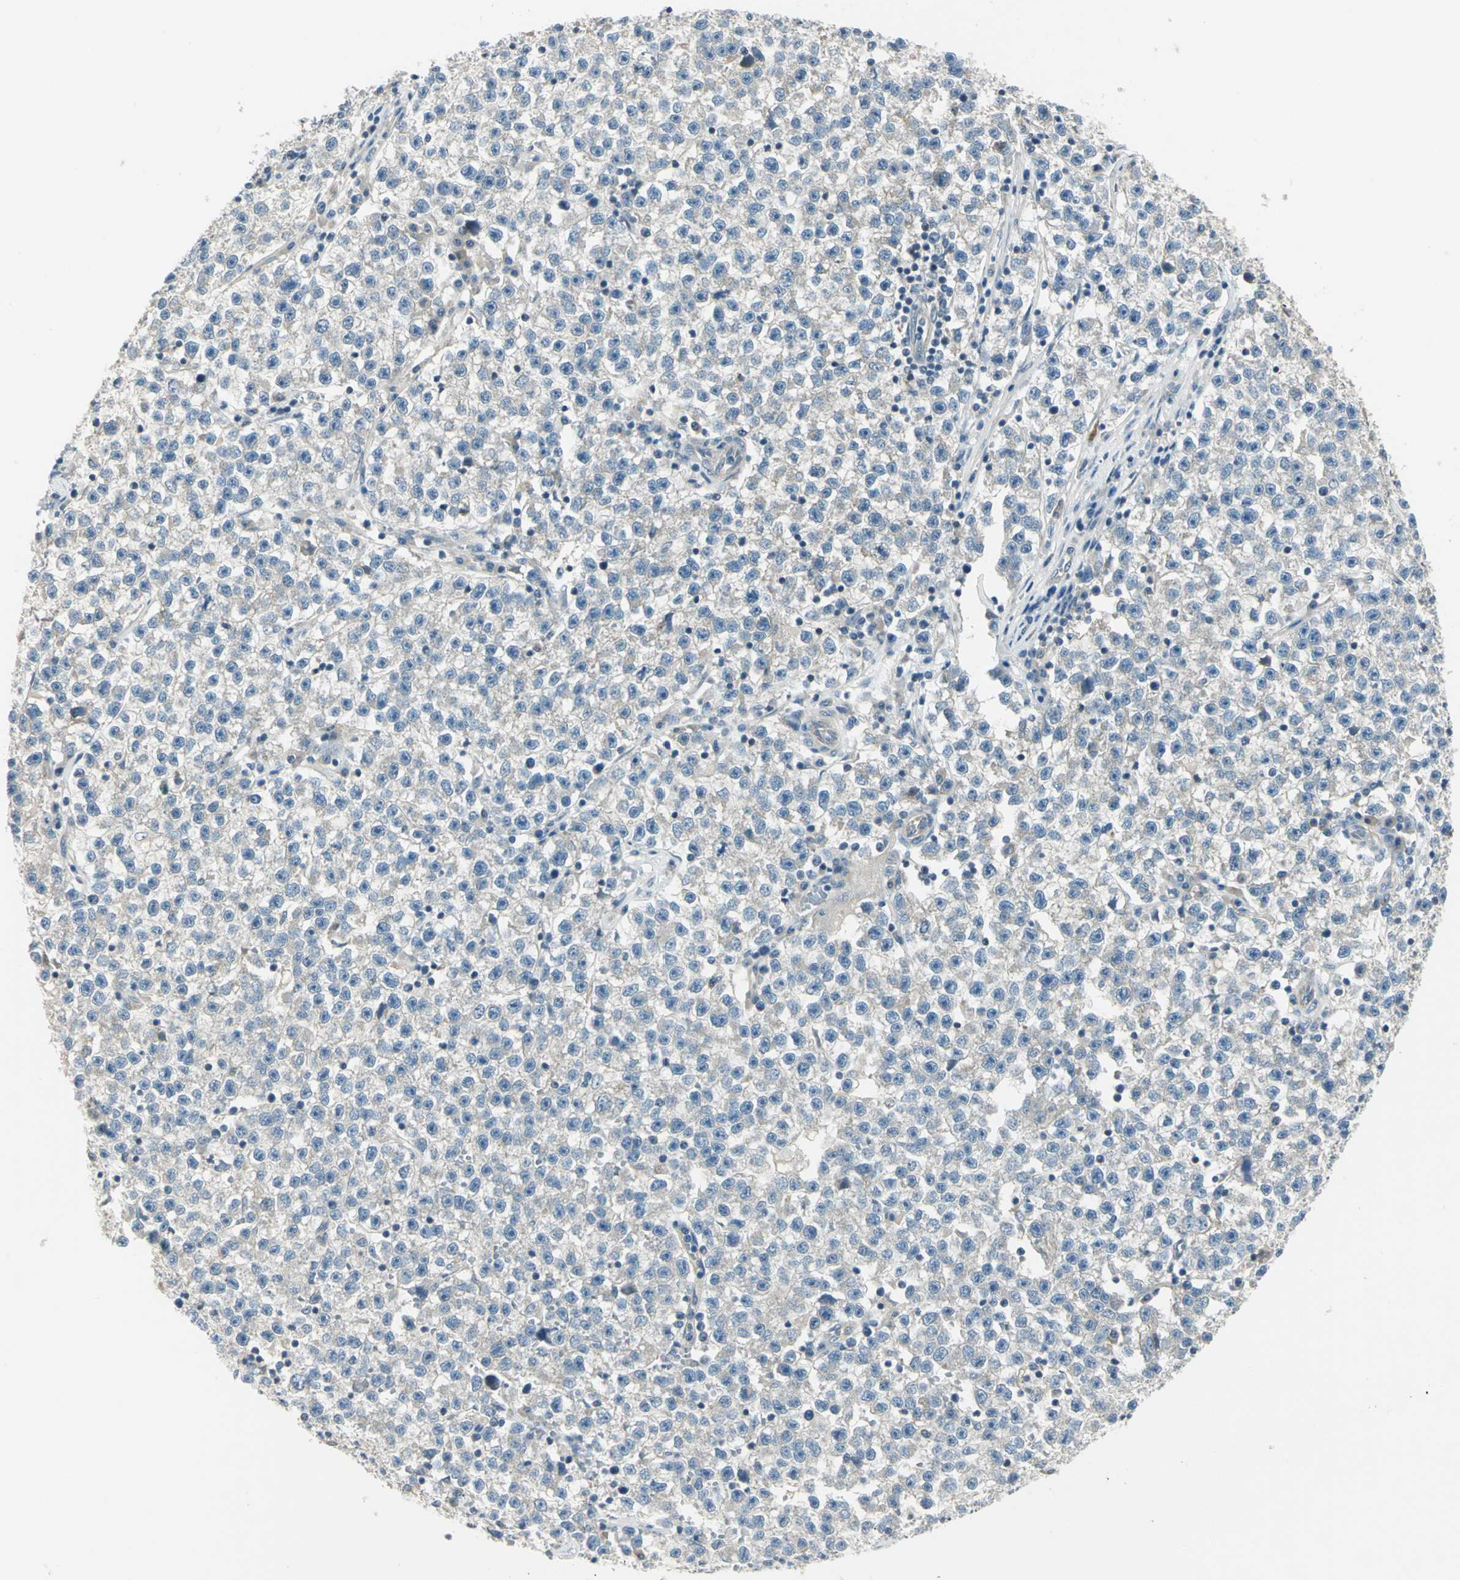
{"staining": {"intensity": "weak", "quantity": ">75%", "location": "cytoplasmic/membranous"}, "tissue": "testis cancer", "cell_type": "Tumor cells", "image_type": "cancer", "snomed": [{"axis": "morphology", "description": "Seminoma, NOS"}, {"axis": "topography", "description": "Testis"}], "caption": "IHC micrograph of human seminoma (testis) stained for a protein (brown), which shows low levels of weak cytoplasmic/membranous positivity in approximately >75% of tumor cells.", "gene": "PRKAA1", "patient": {"sex": "male", "age": 22}}